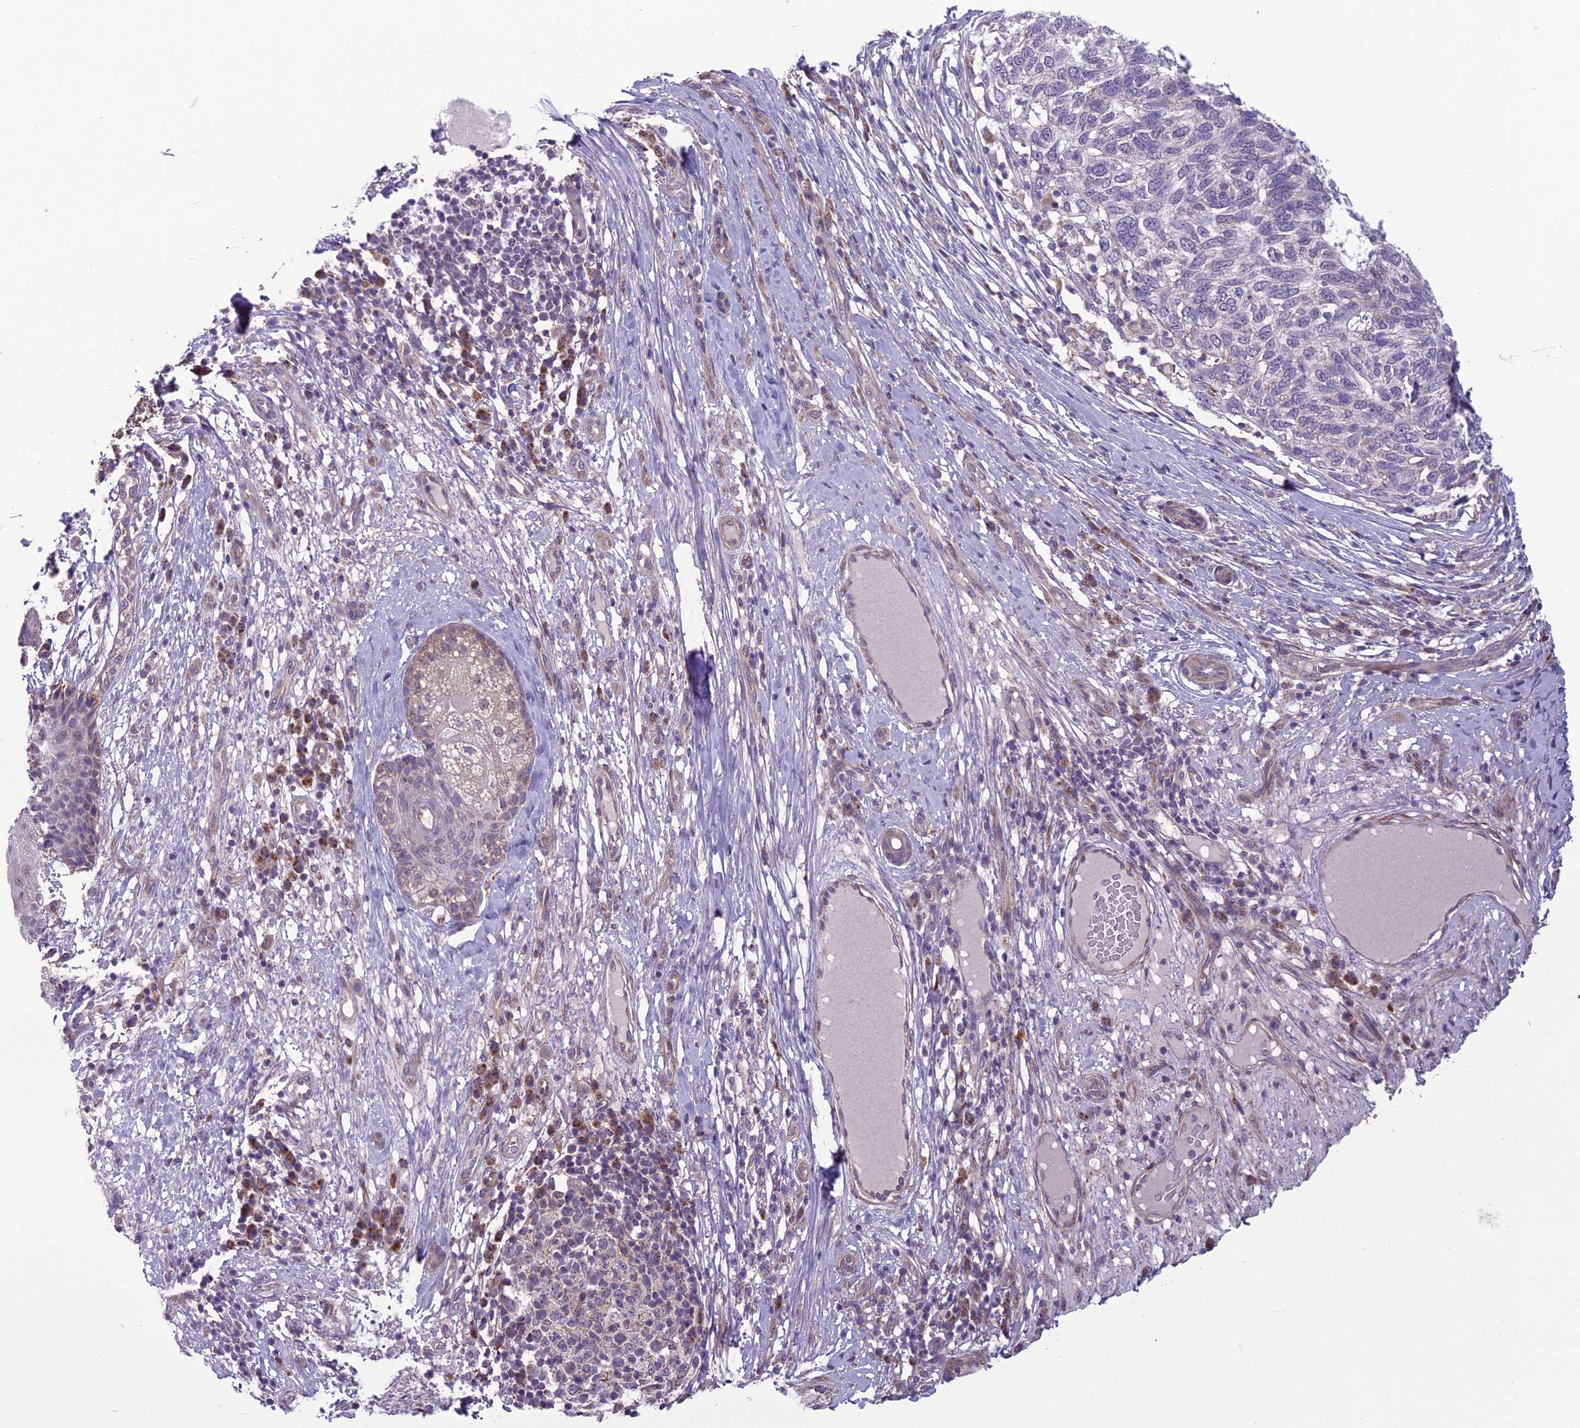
{"staining": {"intensity": "negative", "quantity": "none", "location": "none"}, "tissue": "skin cancer", "cell_type": "Tumor cells", "image_type": "cancer", "snomed": [{"axis": "morphology", "description": "Basal cell carcinoma"}, {"axis": "topography", "description": "Skin"}], "caption": "Immunohistochemical staining of human skin cancer reveals no significant staining in tumor cells.", "gene": "DUS2", "patient": {"sex": "female", "age": 65}}